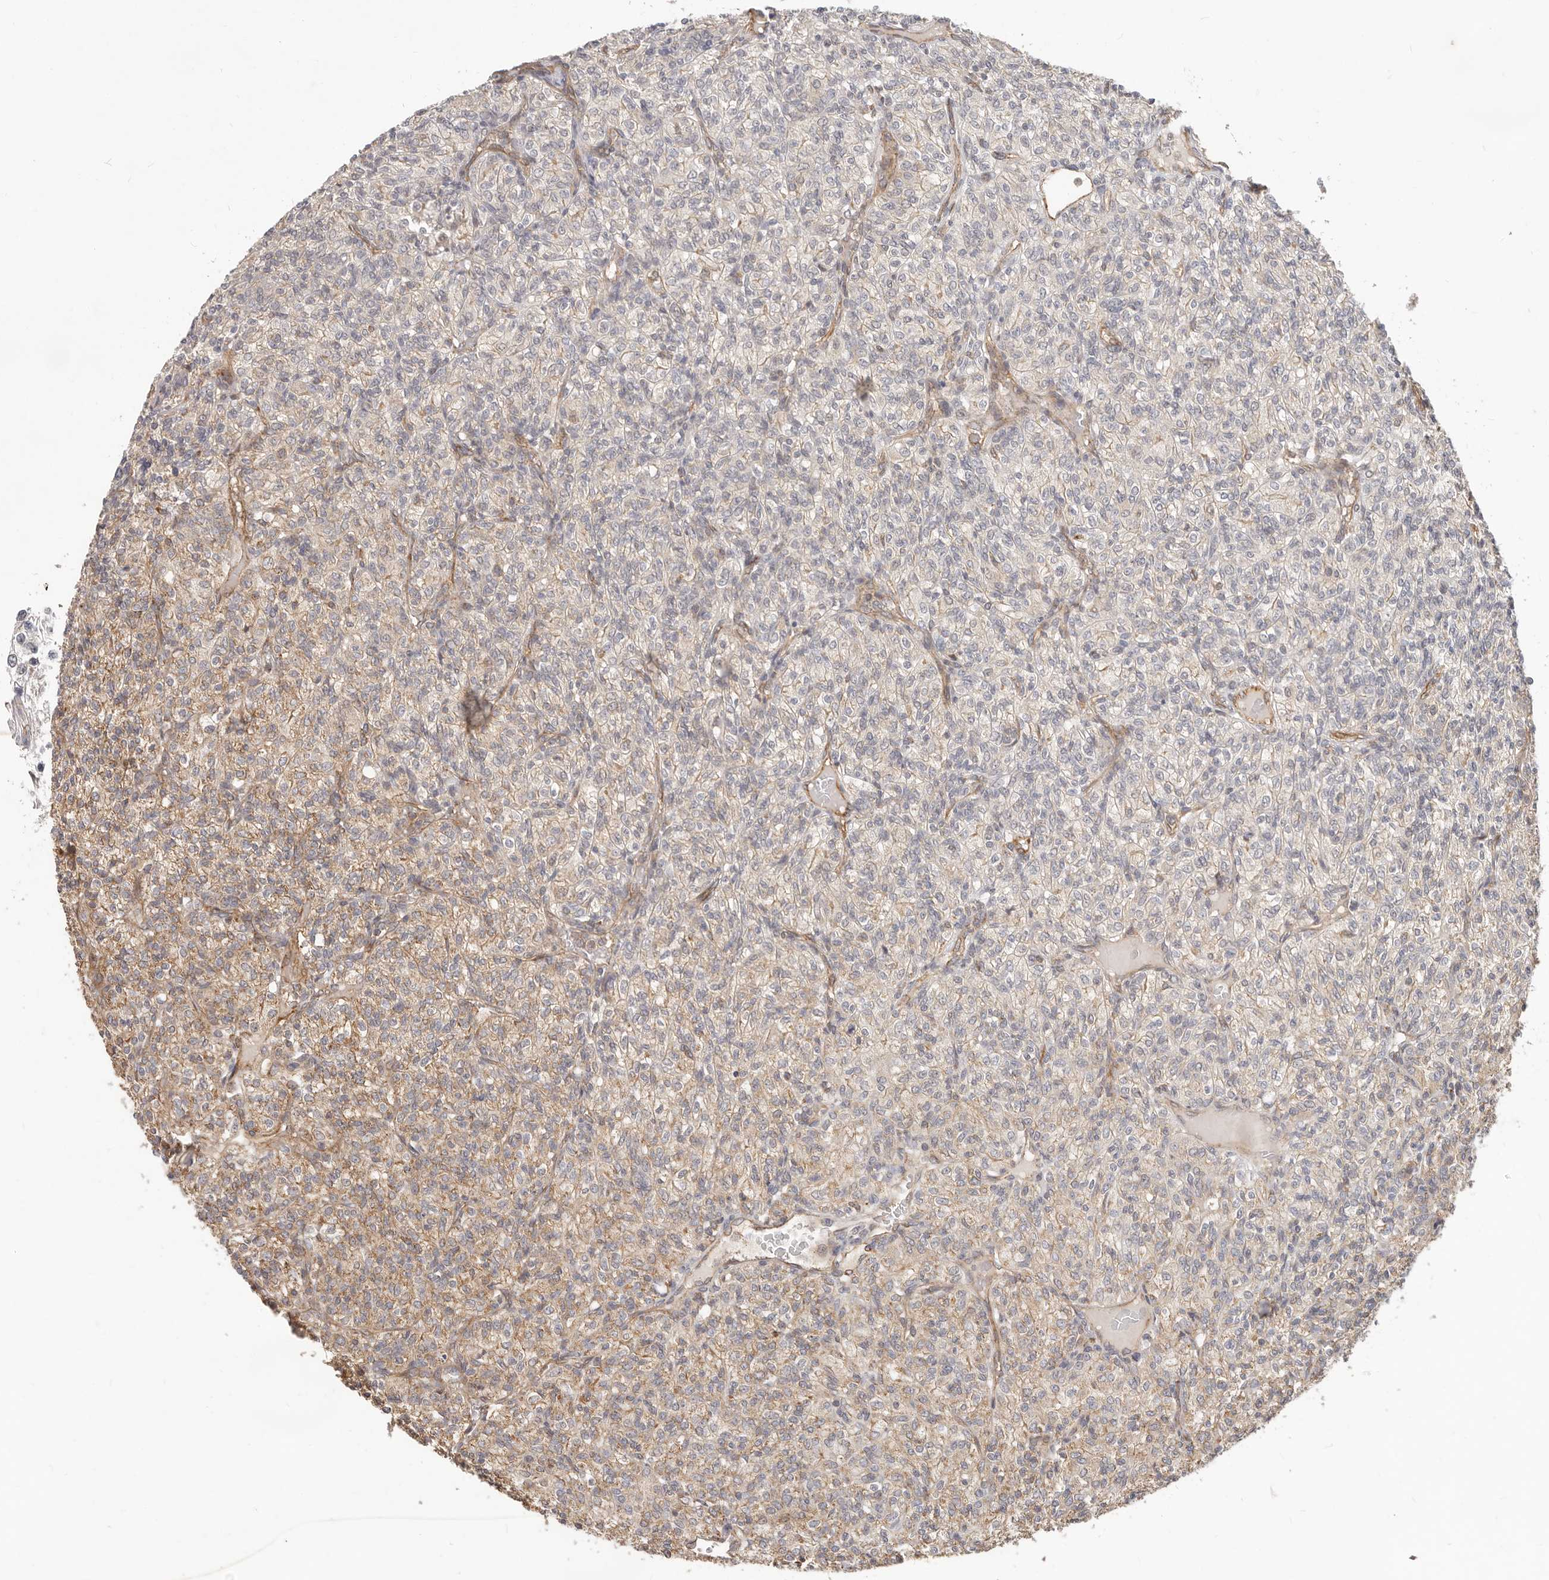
{"staining": {"intensity": "moderate", "quantity": "25%-75%", "location": "cytoplasmic/membranous"}, "tissue": "renal cancer", "cell_type": "Tumor cells", "image_type": "cancer", "snomed": [{"axis": "morphology", "description": "Adenocarcinoma, NOS"}, {"axis": "topography", "description": "Kidney"}], "caption": "Protein expression analysis of renal cancer (adenocarcinoma) exhibits moderate cytoplasmic/membranous positivity in about 25%-75% of tumor cells. Nuclei are stained in blue.", "gene": "USP49", "patient": {"sex": "male", "age": 77}}